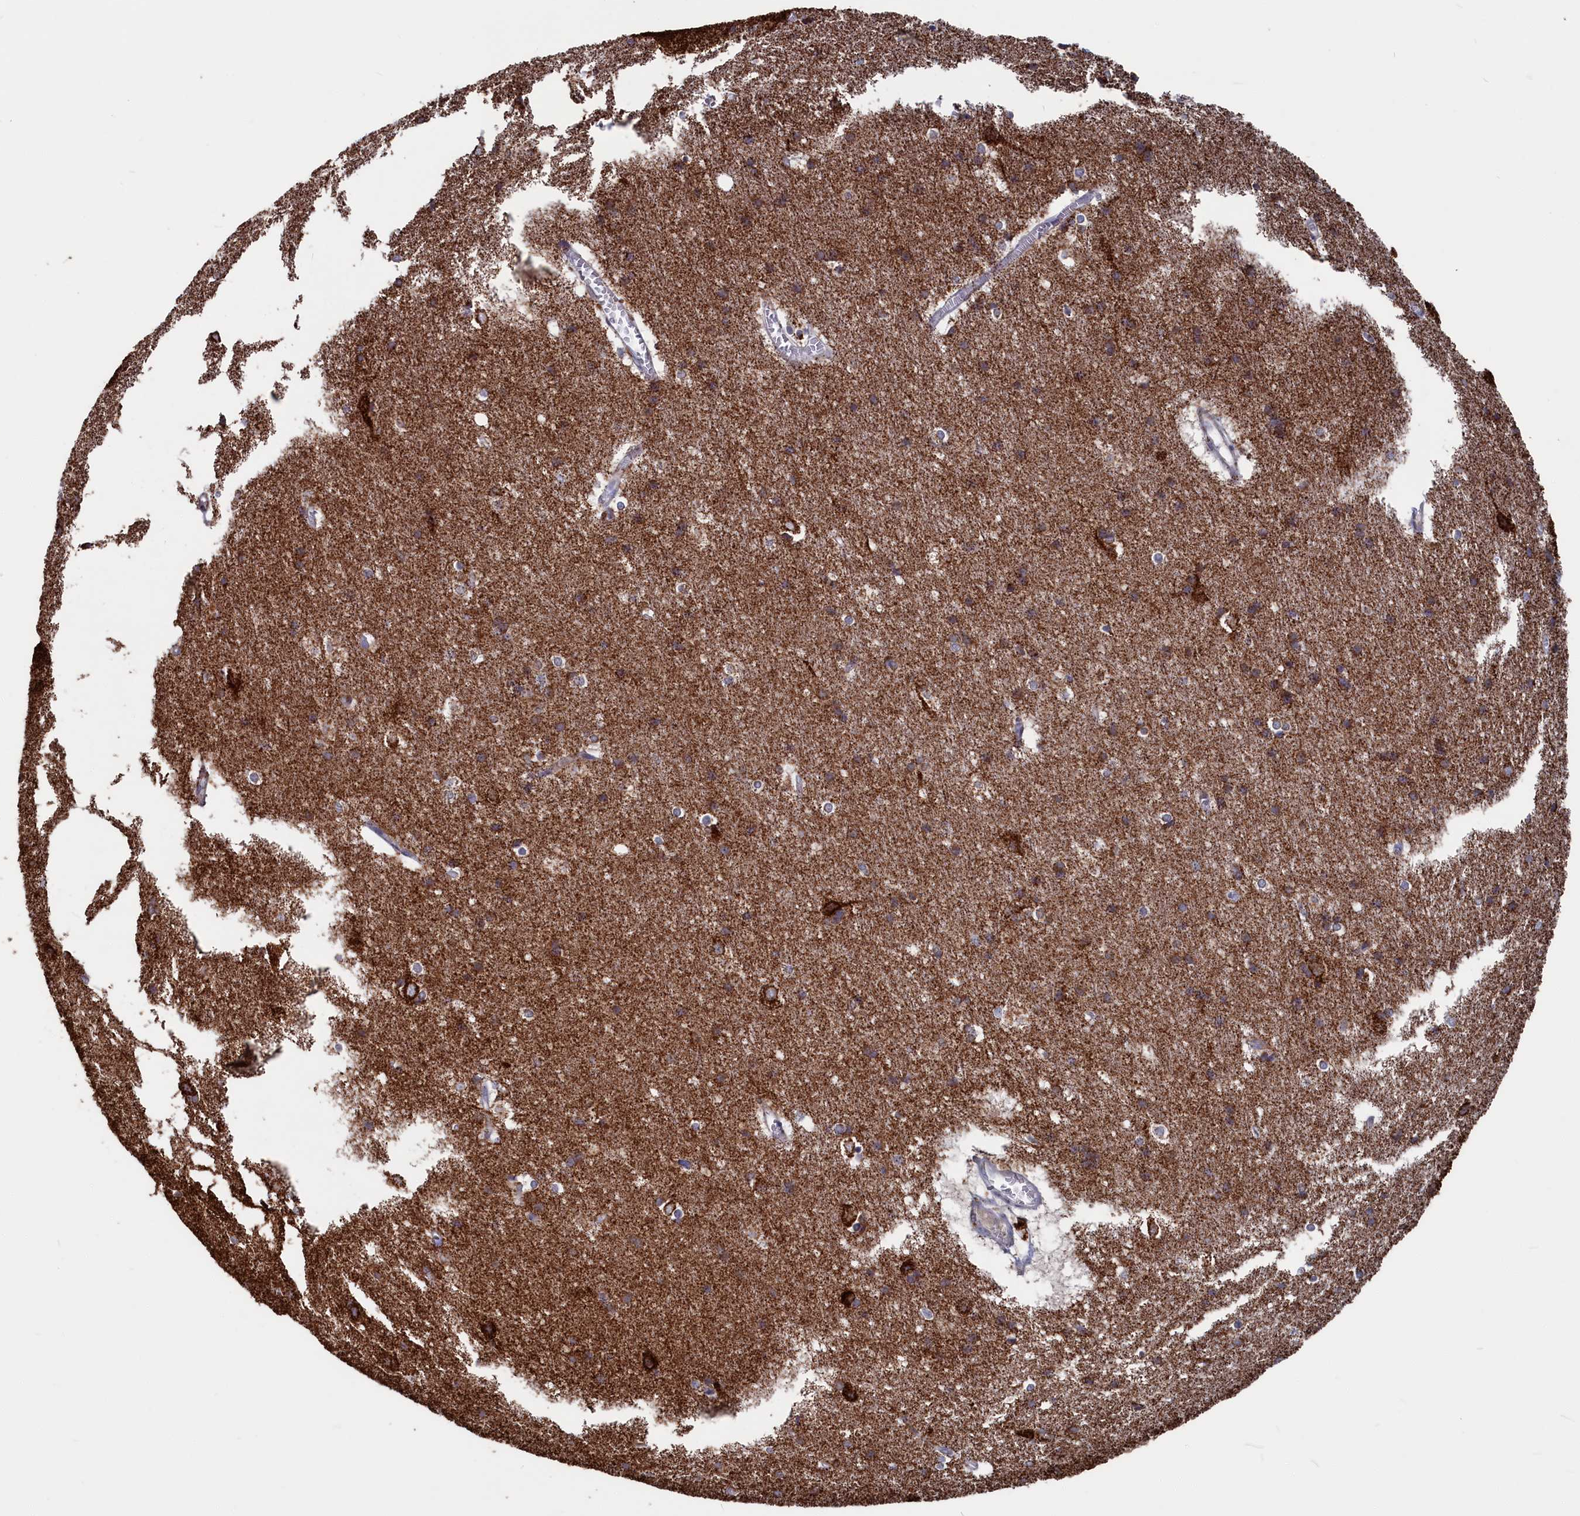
{"staining": {"intensity": "negative", "quantity": "none", "location": "none"}, "tissue": "cerebral cortex", "cell_type": "Endothelial cells", "image_type": "normal", "snomed": [{"axis": "morphology", "description": "Normal tissue, NOS"}, {"axis": "topography", "description": "Cerebral cortex"}], "caption": "IHC image of unremarkable cerebral cortex stained for a protein (brown), which reveals no staining in endothelial cells. (DAB immunohistochemistry (IHC) visualized using brightfield microscopy, high magnification).", "gene": "CEND1", "patient": {"sex": "male", "age": 54}}